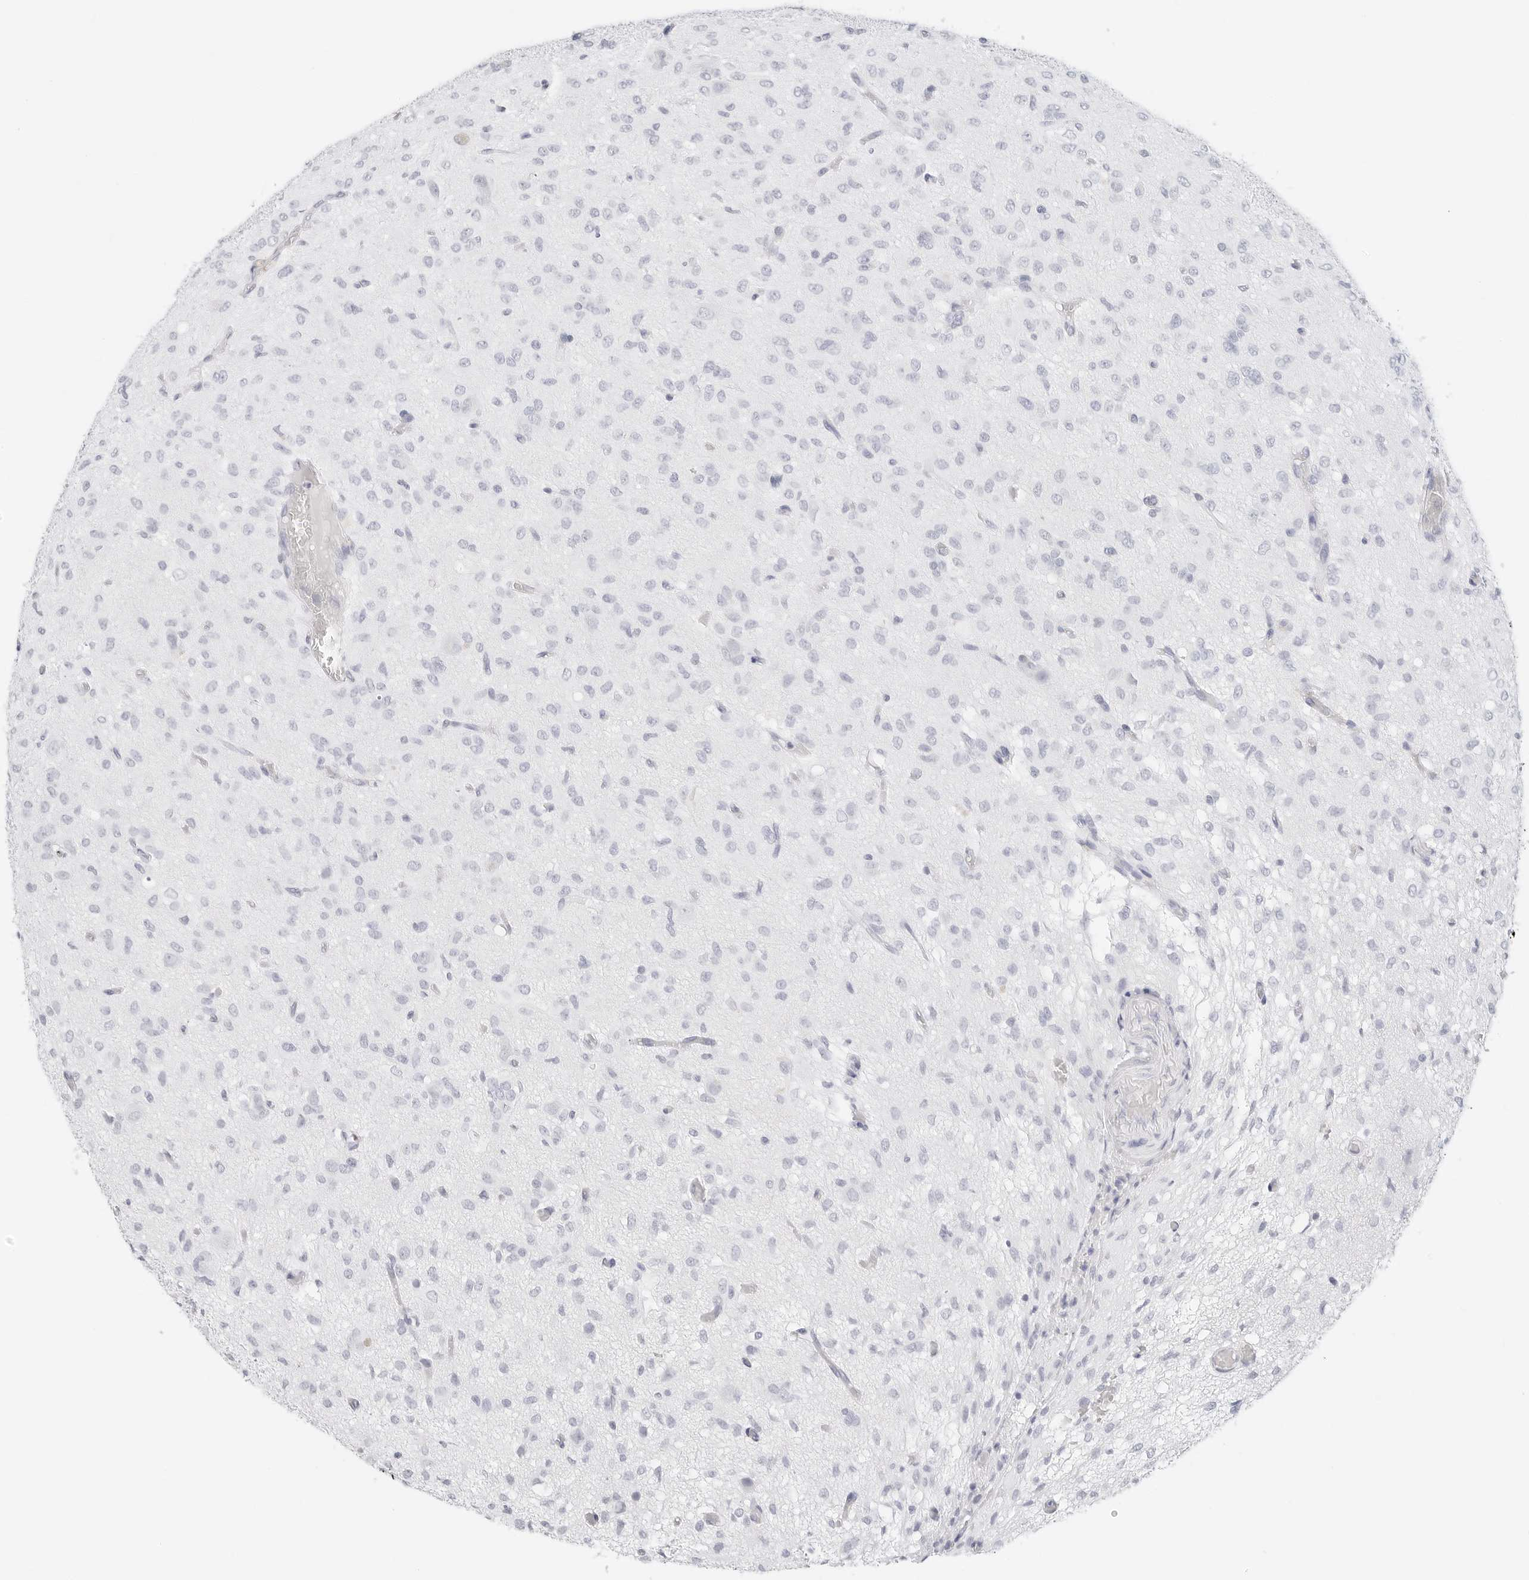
{"staining": {"intensity": "negative", "quantity": "none", "location": "none"}, "tissue": "glioma", "cell_type": "Tumor cells", "image_type": "cancer", "snomed": [{"axis": "morphology", "description": "Glioma, malignant, High grade"}, {"axis": "topography", "description": "Brain"}], "caption": "Immunohistochemistry of high-grade glioma (malignant) exhibits no expression in tumor cells. (IHC, brightfield microscopy, high magnification).", "gene": "TFF2", "patient": {"sex": "female", "age": 59}}